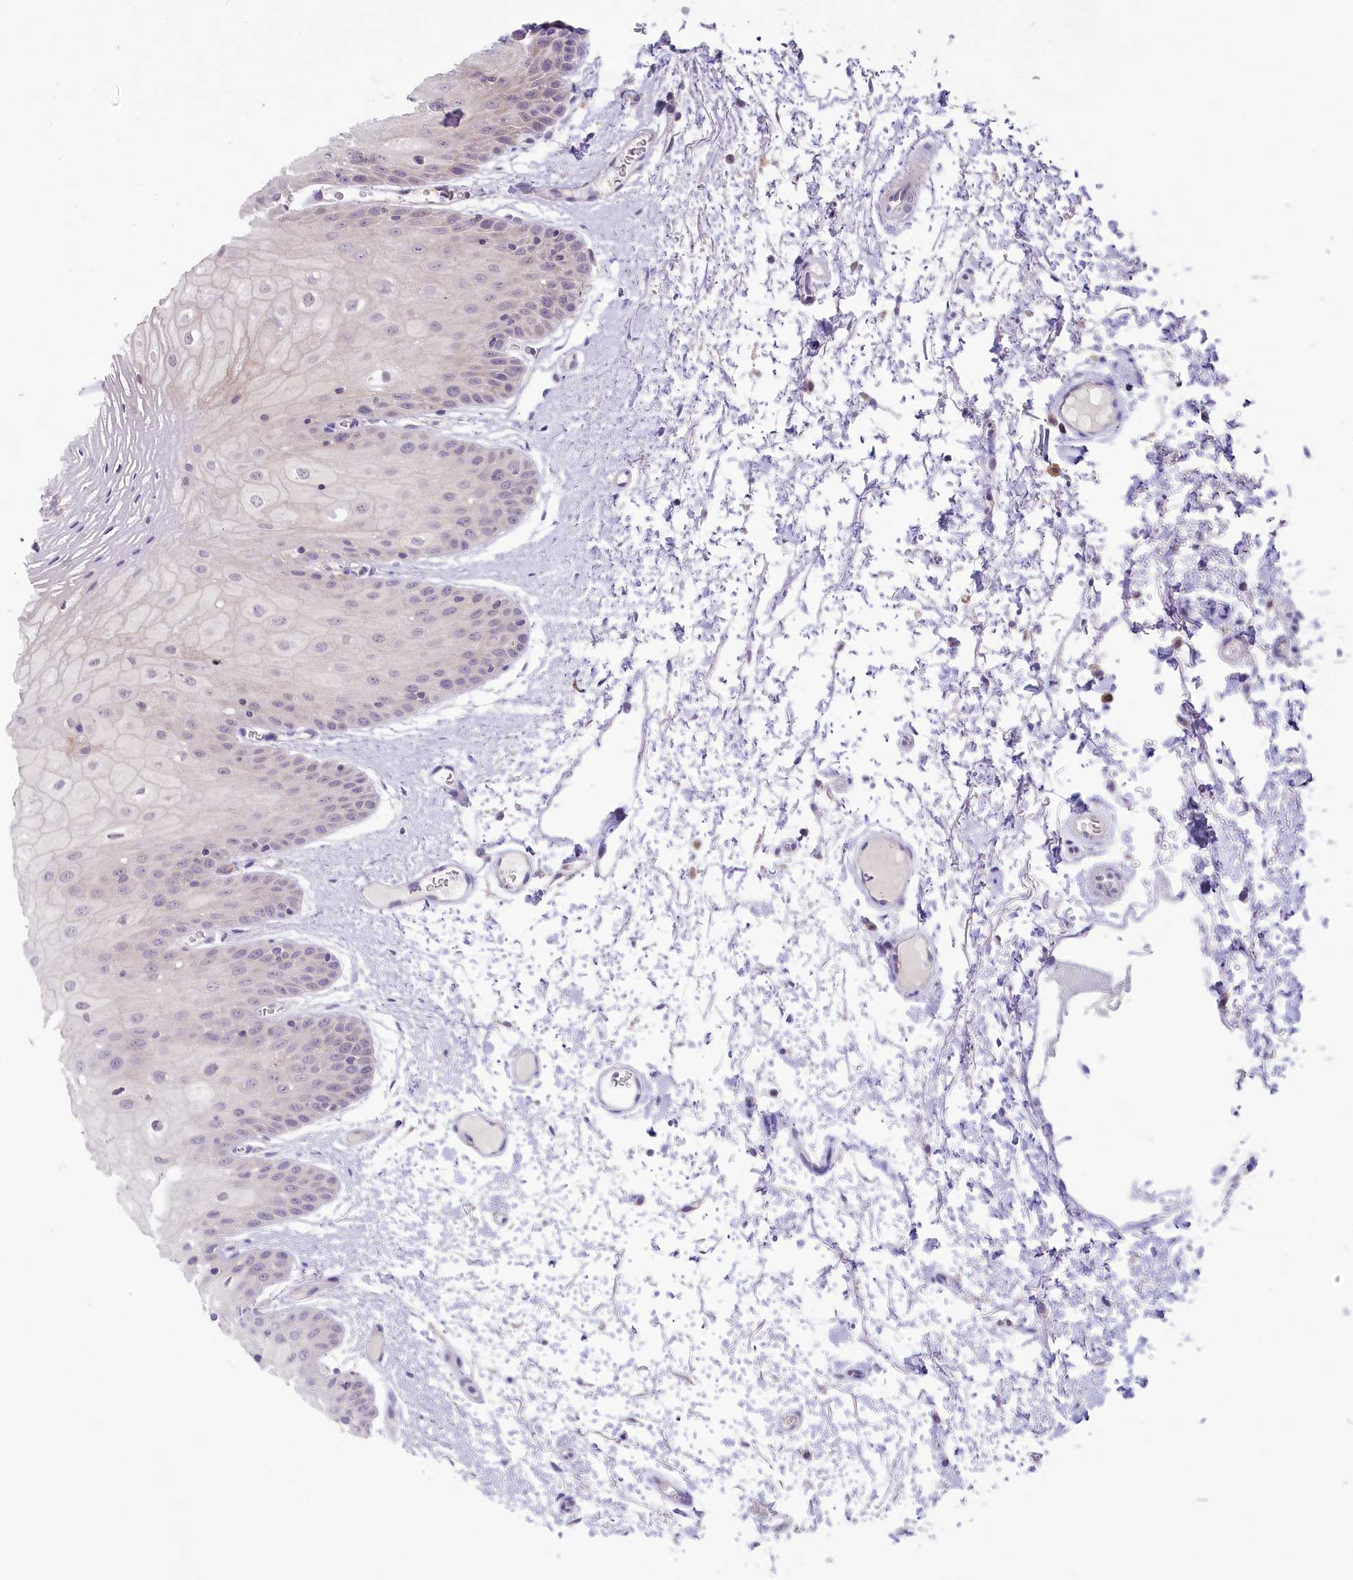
{"staining": {"intensity": "negative", "quantity": "none", "location": "none"}, "tissue": "oral mucosa", "cell_type": "Squamous epithelial cells", "image_type": "normal", "snomed": [{"axis": "morphology", "description": "Normal tissue, NOS"}, {"axis": "topography", "description": "Oral tissue"}, {"axis": "topography", "description": "Tounge, NOS"}], "caption": "This is a micrograph of IHC staining of unremarkable oral mucosa, which shows no positivity in squamous epithelial cells.", "gene": "SLC6A11", "patient": {"sex": "female", "age": 73}}